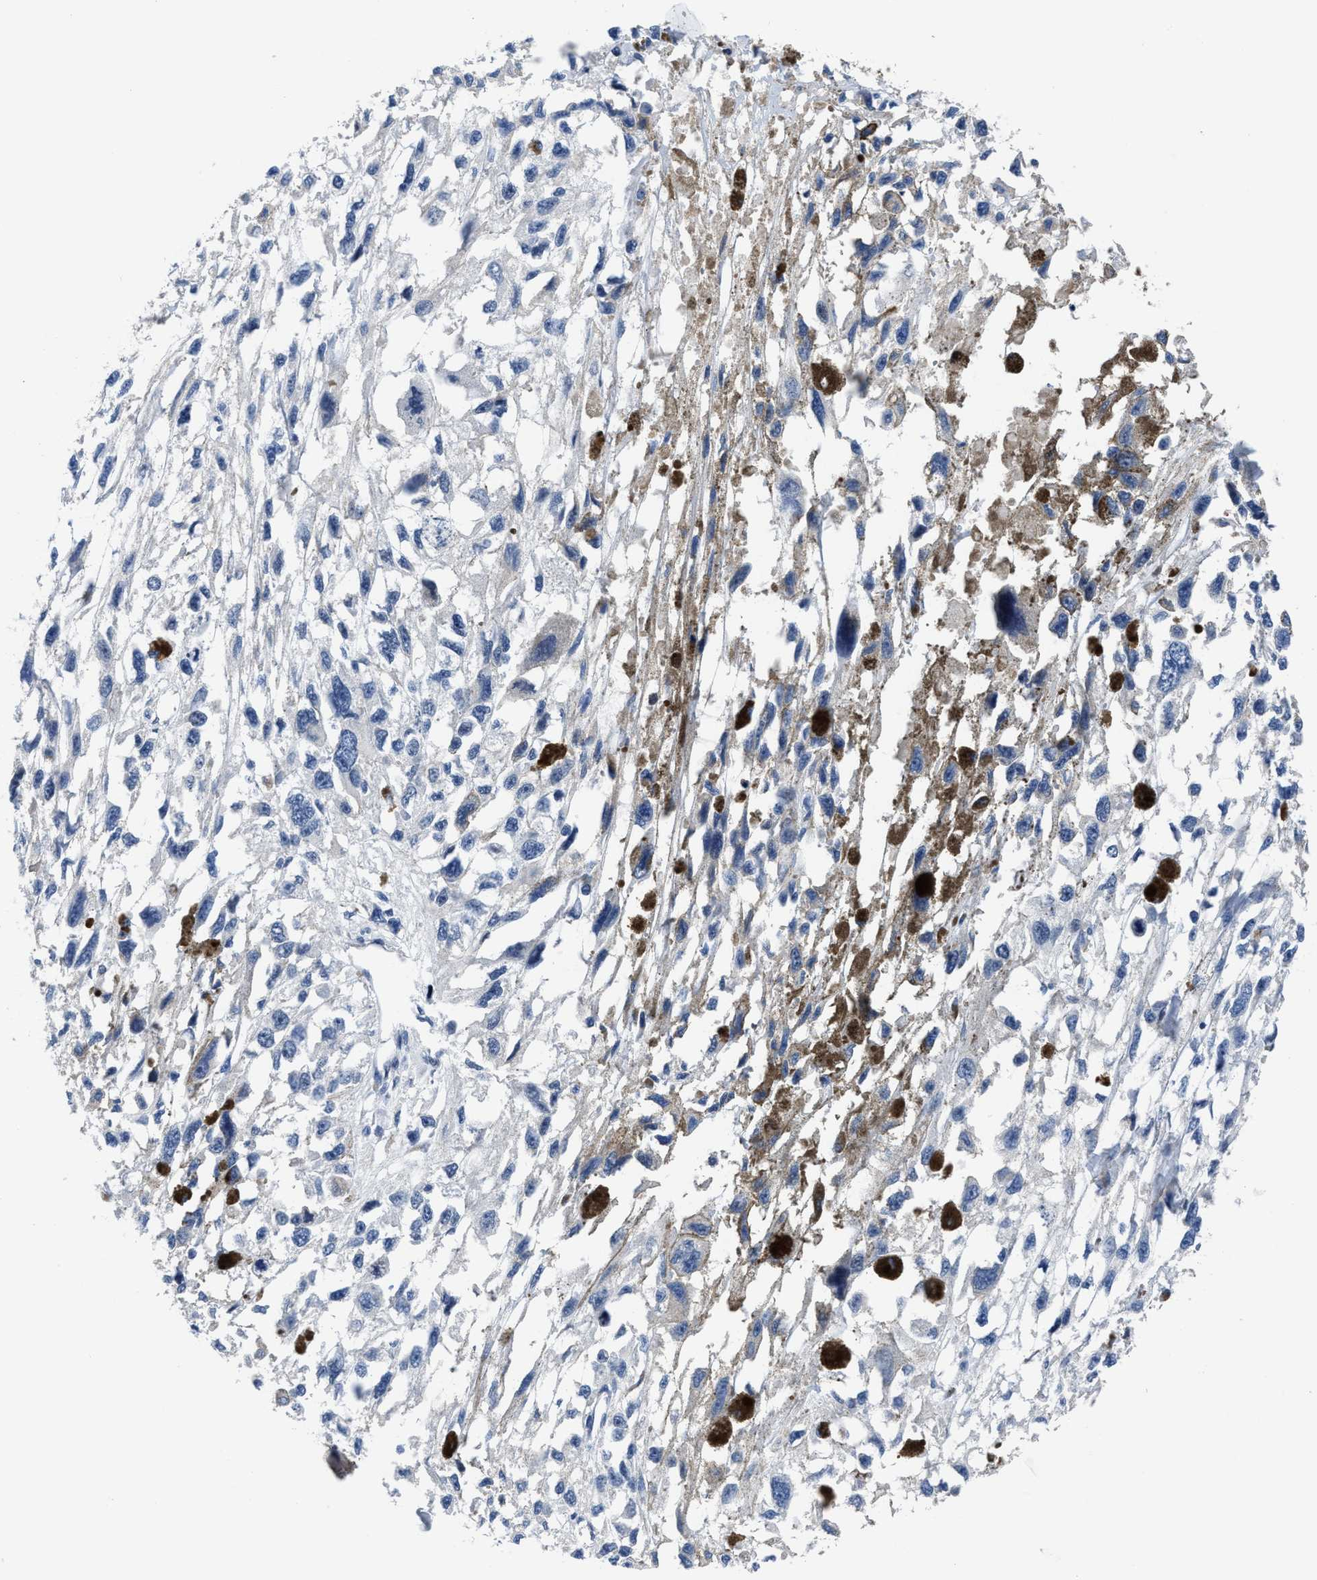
{"staining": {"intensity": "negative", "quantity": "none", "location": "none"}, "tissue": "melanoma", "cell_type": "Tumor cells", "image_type": "cancer", "snomed": [{"axis": "morphology", "description": "Malignant melanoma, Metastatic site"}, {"axis": "topography", "description": "Lymph node"}], "caption": "Micrograph shows no protein positivity in tumor cells of melanoma tissue.", "gene": "GHITM", "patient": {"sex": "male", "age": 59}}